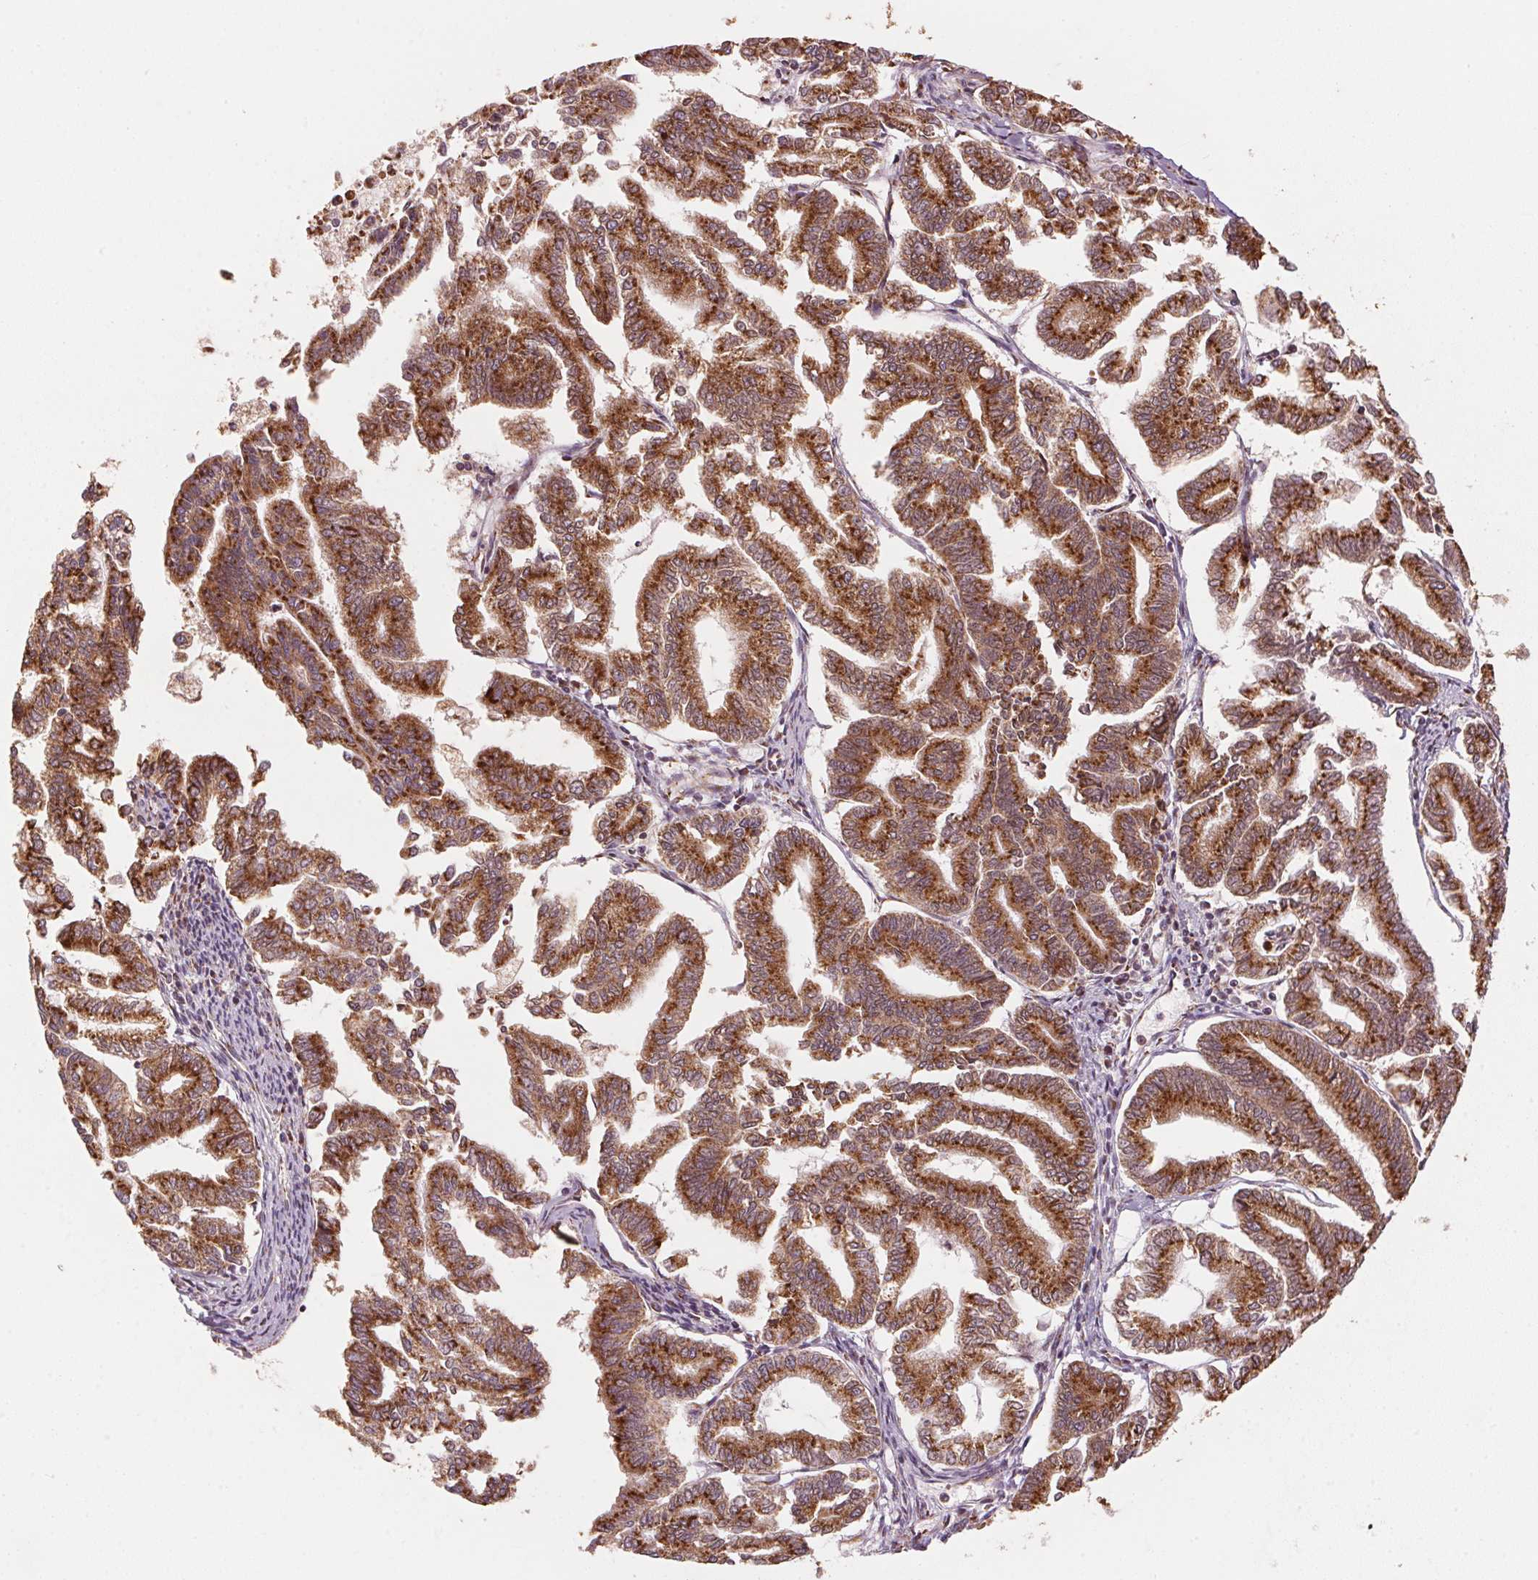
{"staining": {"intensity": "strong", "quantity": ">75%", "location": "cytoplasmic/membranous"}, "tissue": "endometrial cancer", "cell_type": "Tumor cells", "image_type": "cancer", "snomed": [{"axis": "morphology", "description": "Adenocarcinoma, NOS"}, {"axis": "topography", "description": "Endometrium"}], "caption": "DAB immunohistochemical staining of adenocarcinoma (endometrial) demonstrates strong cytoplasmic/membranous protein expression in about >75% of tumor cells.", "gene": "TOMM70", "patient": {"sex": "female", "age": 79}}